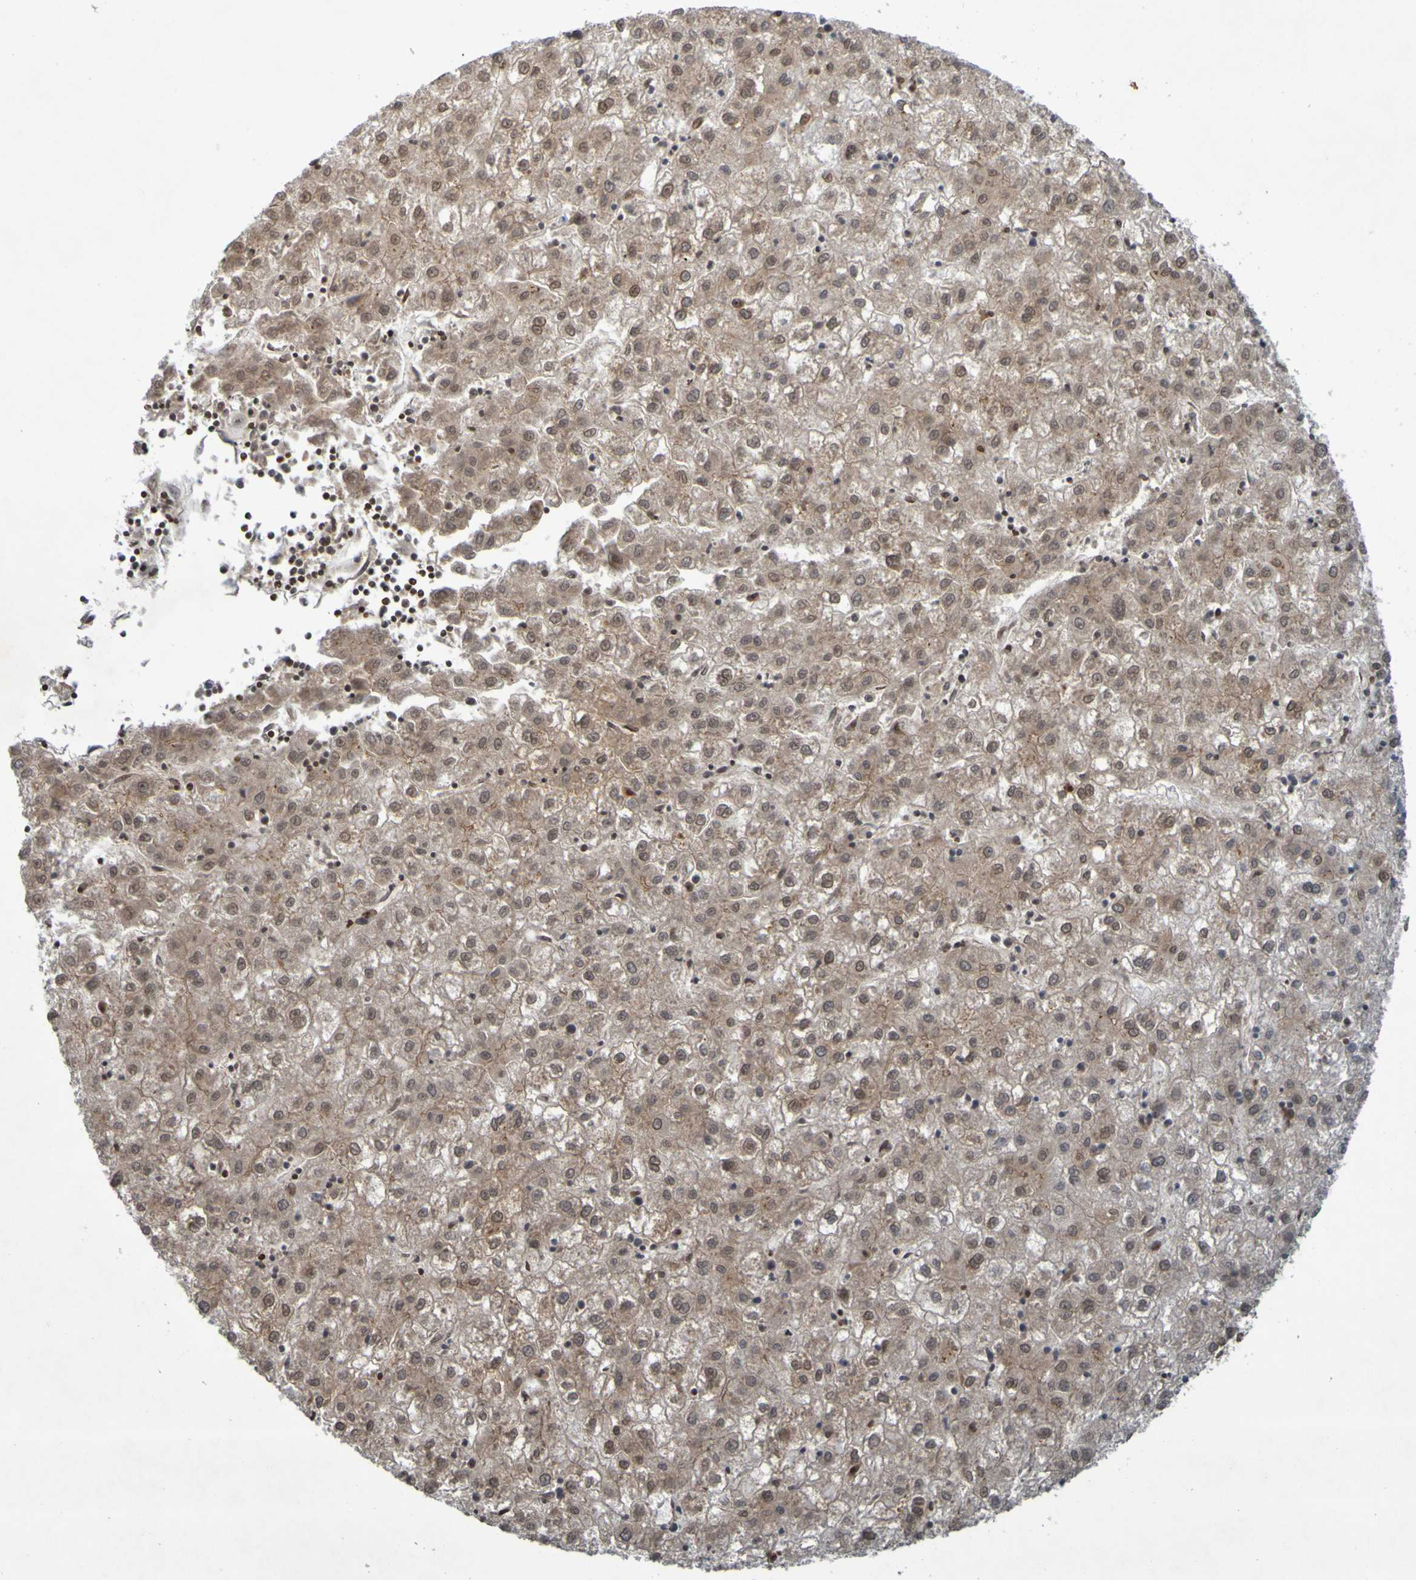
{"staining": {"intensity": "weak", "quantity": "25%-75%", "location": "cytoplasmic/membranous"}, "tissue": "liver cancer", "cell_type": "Tumor cells", "image_type": "cancer", "snomed": [{"axis": "morphology", "description": "Carcinoma, Hepatocellular, NOS"}, {"axis": "topography", "description": "Liver"}], "caption": "Protein expression analysis of human liver hepatocellular carcinoma reveals weak cytoplasmic/membranous expression in about 25%-75% of tumor cells.", "gene": "ARHGEF11", "patient": {"sex": "male", "age": 72}}